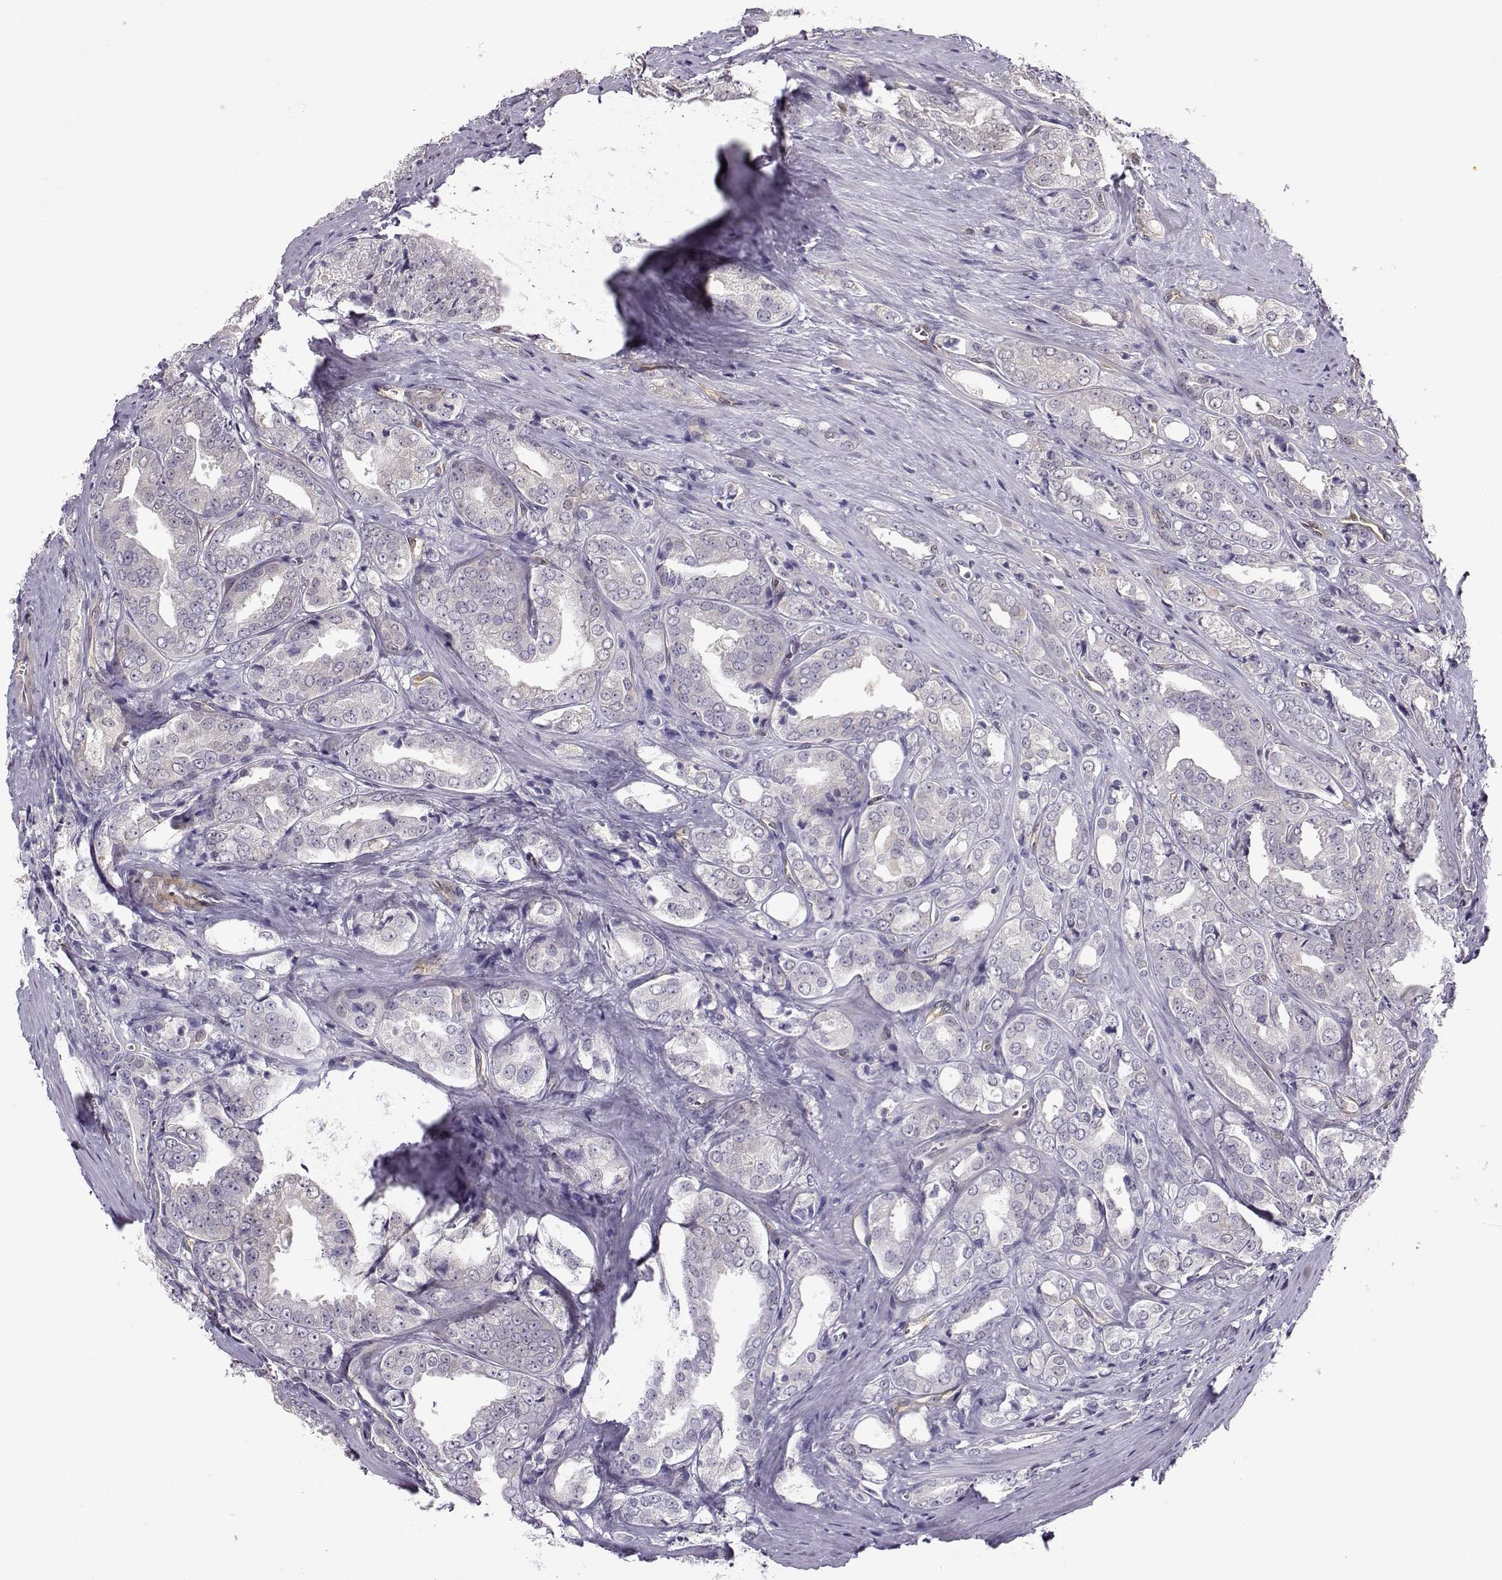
{"staining": {"intensity": "negative", "quantity": "none", "location": "none"}, "tissue": "prostate cancer", "cell_type": "Tumor cells", "image_type": "cancer", "snomed": [{"axis": "morphology", "description": "Adenocarcinoma, NOS"}, {"axis": "morphology", "description": "Adenocarcinoma, High grade"}, {"axis": "topography", "description": "Prostate"}], "caption": "IHC photomicrograph of prostate cancer (high-grade adenocarcinoma) stained for a protein (brown), which displays no staining in tumor cells. (Brightfield microscopy of DAB IHC at high magnification).", "gene": "NQO1", "patient": {"sex": "male", "age": 70}}